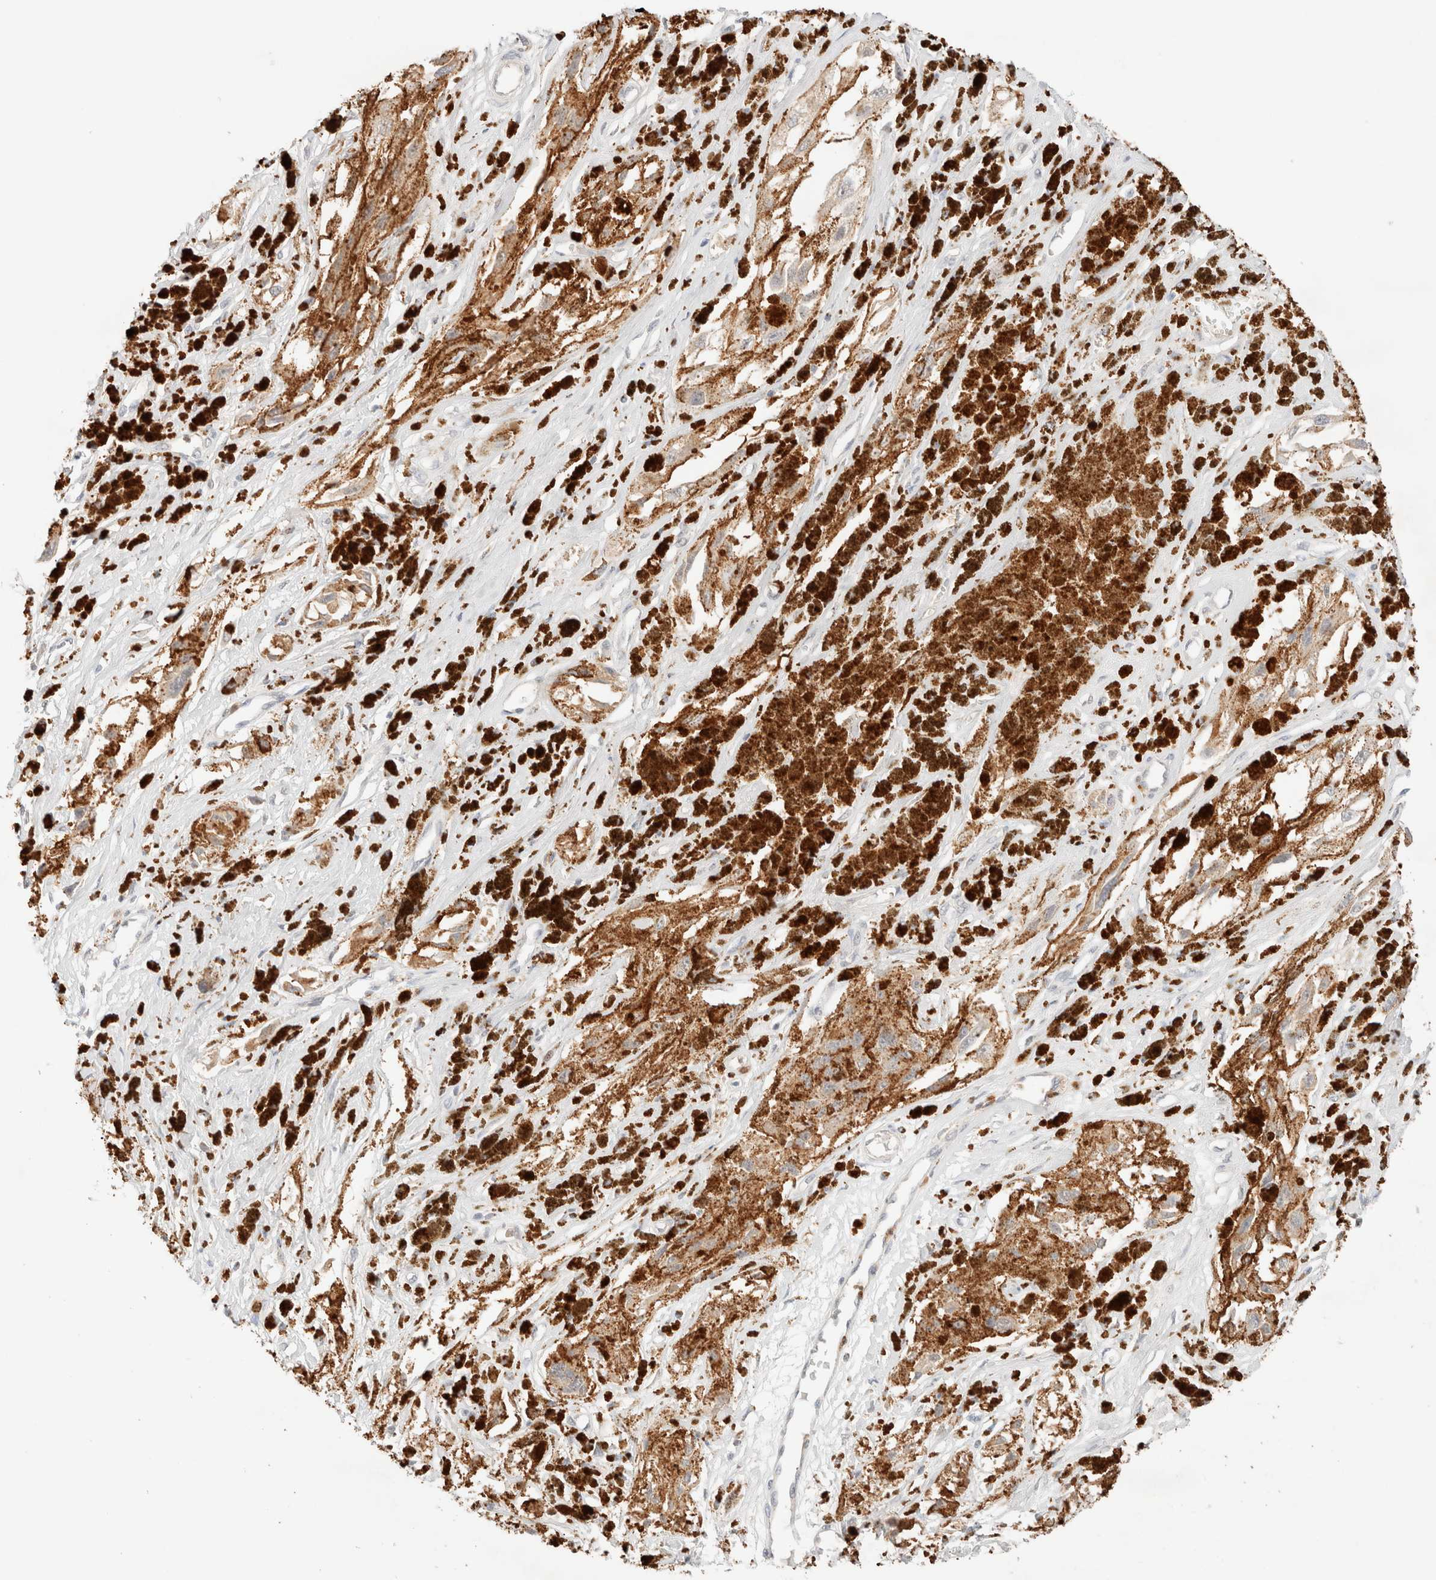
{"staining": {"intensity": "negative", "quantity": "none", "location": "none"}, "tissue": "melanoma", "cell_type": "Tumor cells", "image_type": "cancer", "snomed": [{"axis": "morphology", "description": "Malignant melanoma, NOS"}, {"axis": "topography", "description": "Skin"}], "caption": "IHC image of neoplastic tissue: human malignant melanoma stained with DAB demonstrates no significant protein positivity in tumor cells. (Brightfield microscopy of DAB immunohistochemistry (IHC) at high magnification).", "gene": "SGSM2", "patient": {"sex": "male", "age": 88}}